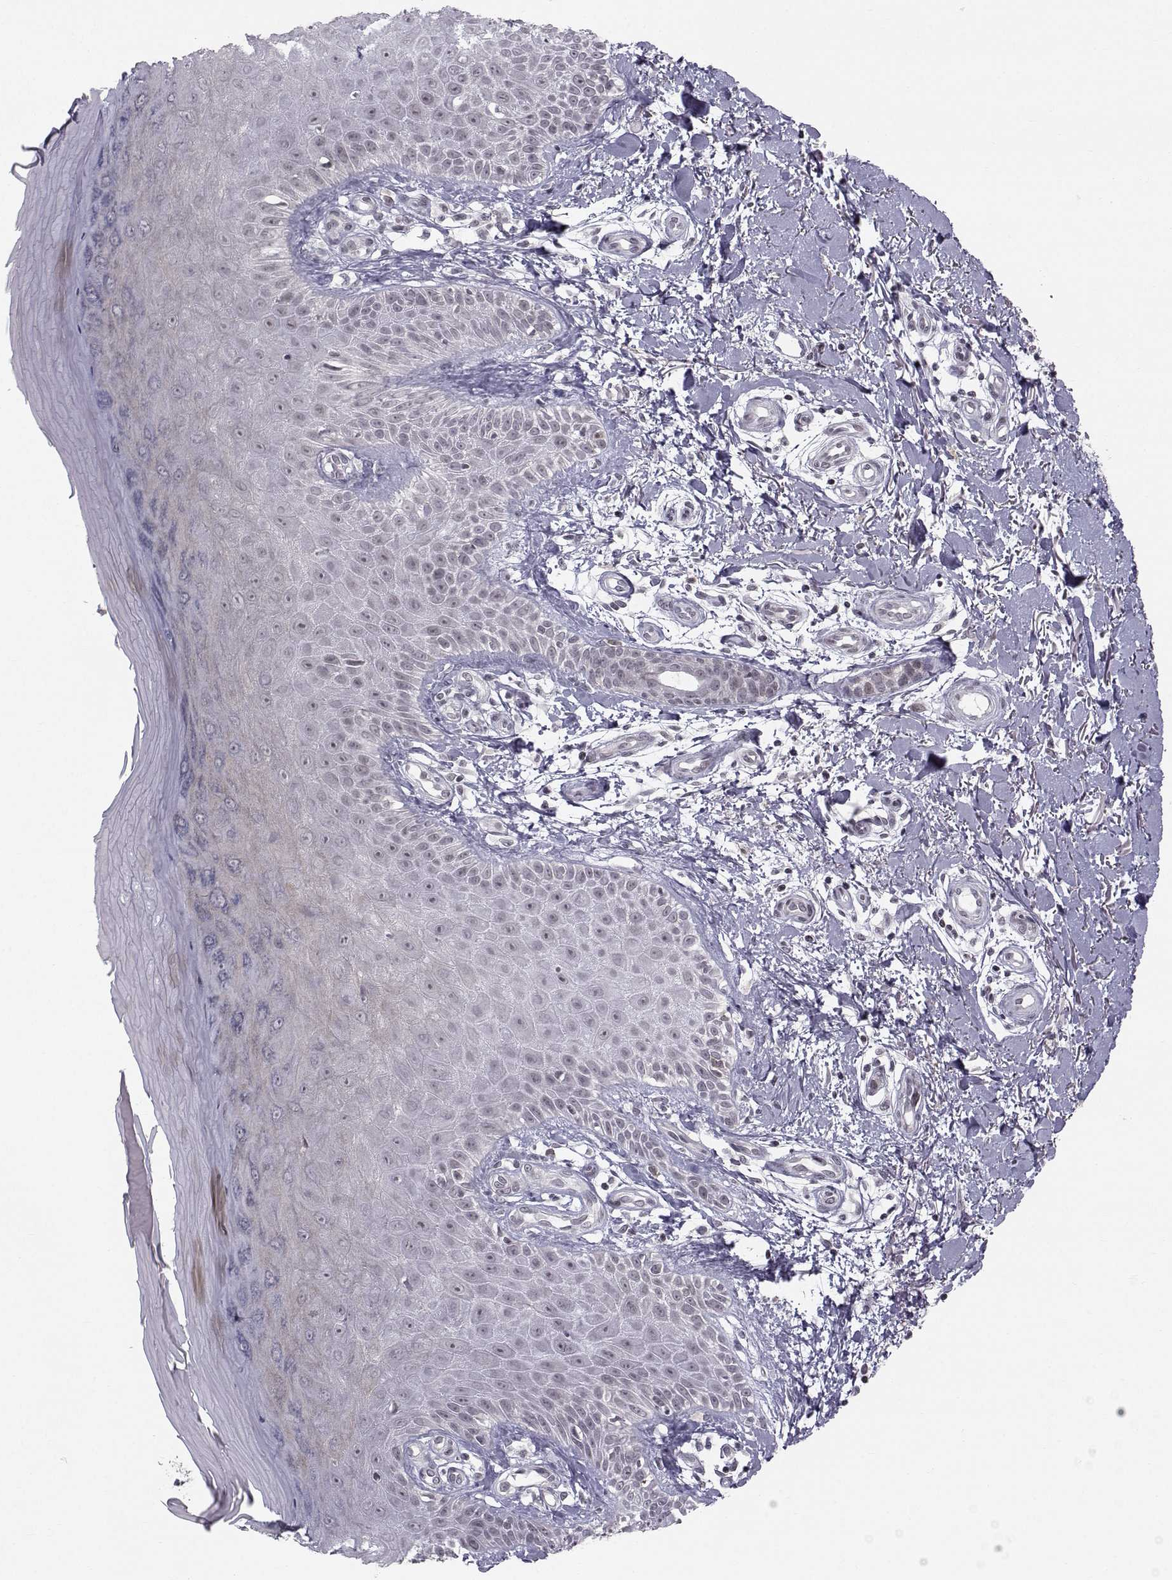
{"staining": {"intensity": "negative", "quantity": "none", "location": "none"}, "tissue": "skin", "cell_type": "Fibroblasts", "image_type": "normal", "snomed": [{"axis": "morphology", "description": "Normal tissue, NOS"}, {"axis": "morphology", "description": "Inflammation, NOS"}, {"axis": "morphology", "description": "Fibrosis, NOS"}, {"axis": "topography", "description": "Skin"}], "caption": "A high-resolution image shows IHC staining of normal skin, which reveals no significant expression in fibroblasts. The staining was performed using DAB to visualize the protein expression in brown, while the nuclei were stained in blue with hematoxylin (Magnification: 20x).", "gene": "MARCHF4", "patient": {"sex": "male", "age": 71}}